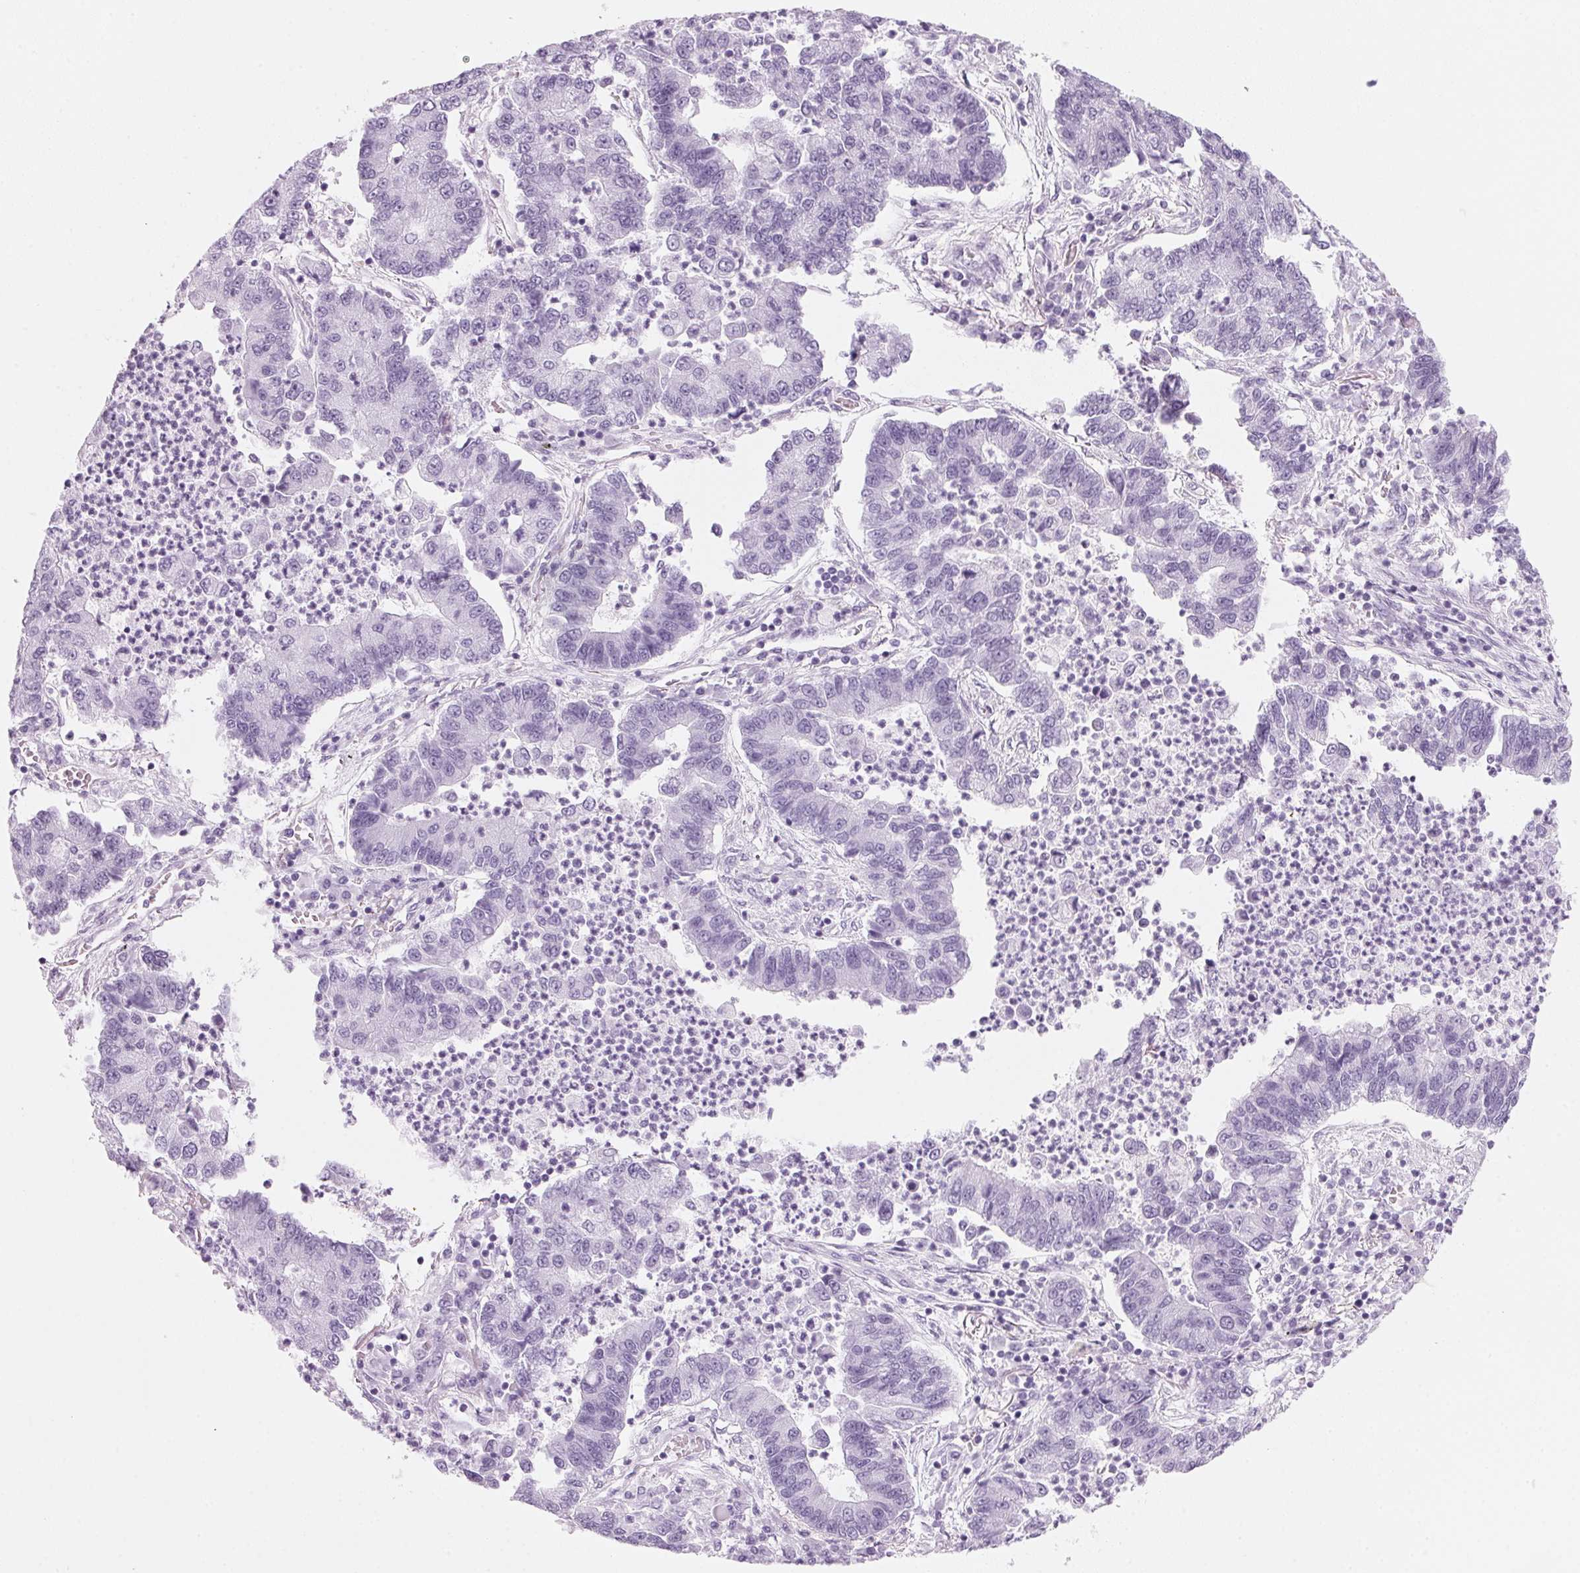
{"staining": {"intensity": "negative", "quantity": "none", "location": "none"}, "tissue": "lung cancer", "cell_type": "Tumor cells", "image_type": "cancer", "snomed": [{"axis": "morphology", "description": "Adenocarcinoma, NOS"}, {"axis": "topography", "description": "Lung"}], "caption": "Tumor cells are negative for protein expression in human adenocarcinoma (lung).", "gene": "DNTTIP2", "patient": {"sex": "female", "age": 57}}